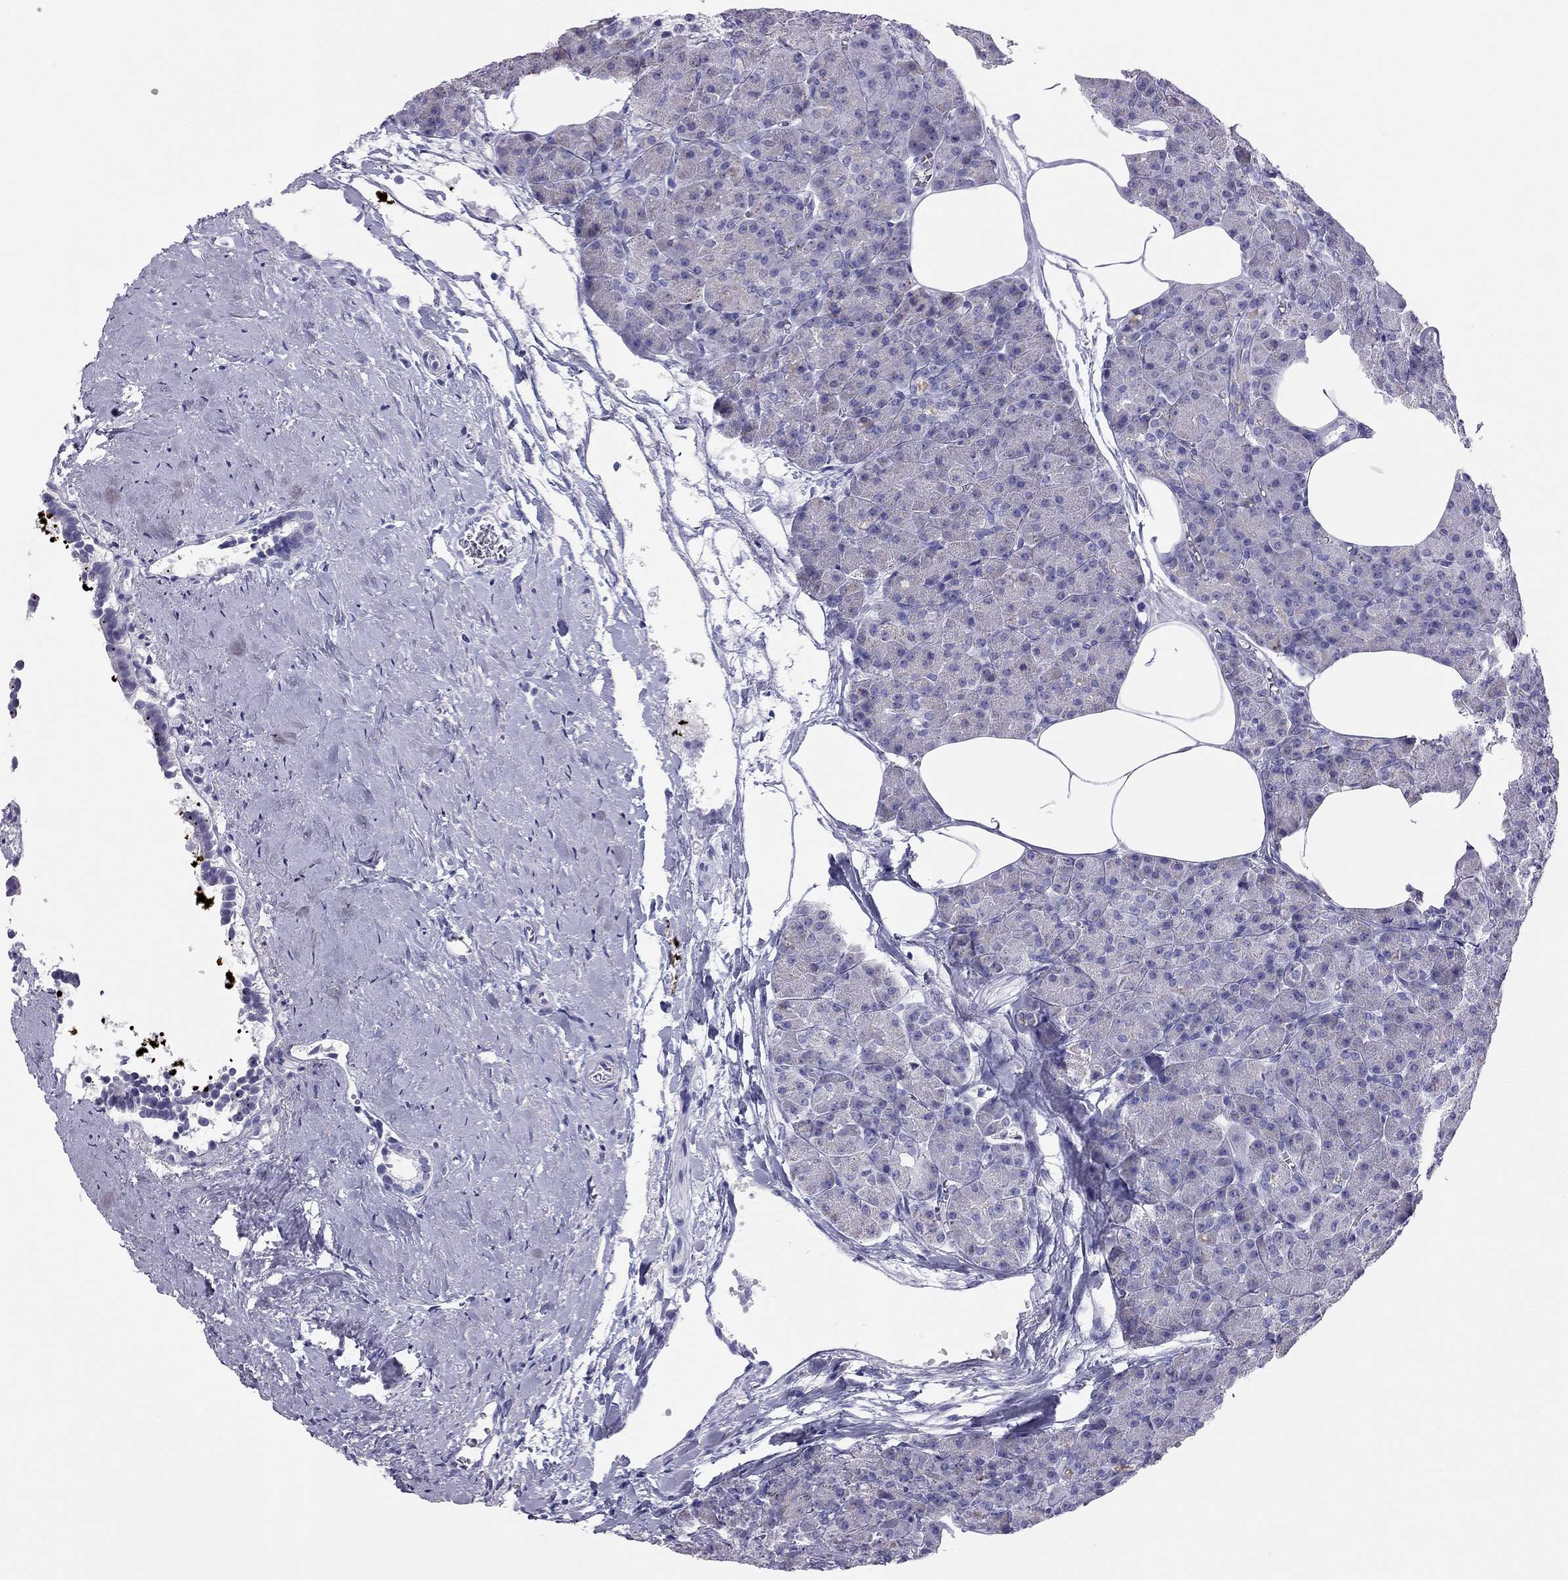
{"staining": {"intensity": "negative", "quantity": "none", "location": "none"}, "tissue": "pancreas", "cell_type": "Exocrine glandular cells", "image_type": "normal", "snomed": [{"axis": "morphology", "description": "Normal tissue, NOS"}, {"axis": "topography", "description": "Pancreas"}], "caption": "This is an IHC image of normal pancreas. There is no staining in exocrine glandular cells.", "gene": "TRPM3", "patient": {"sex": "female", "age": 45}}